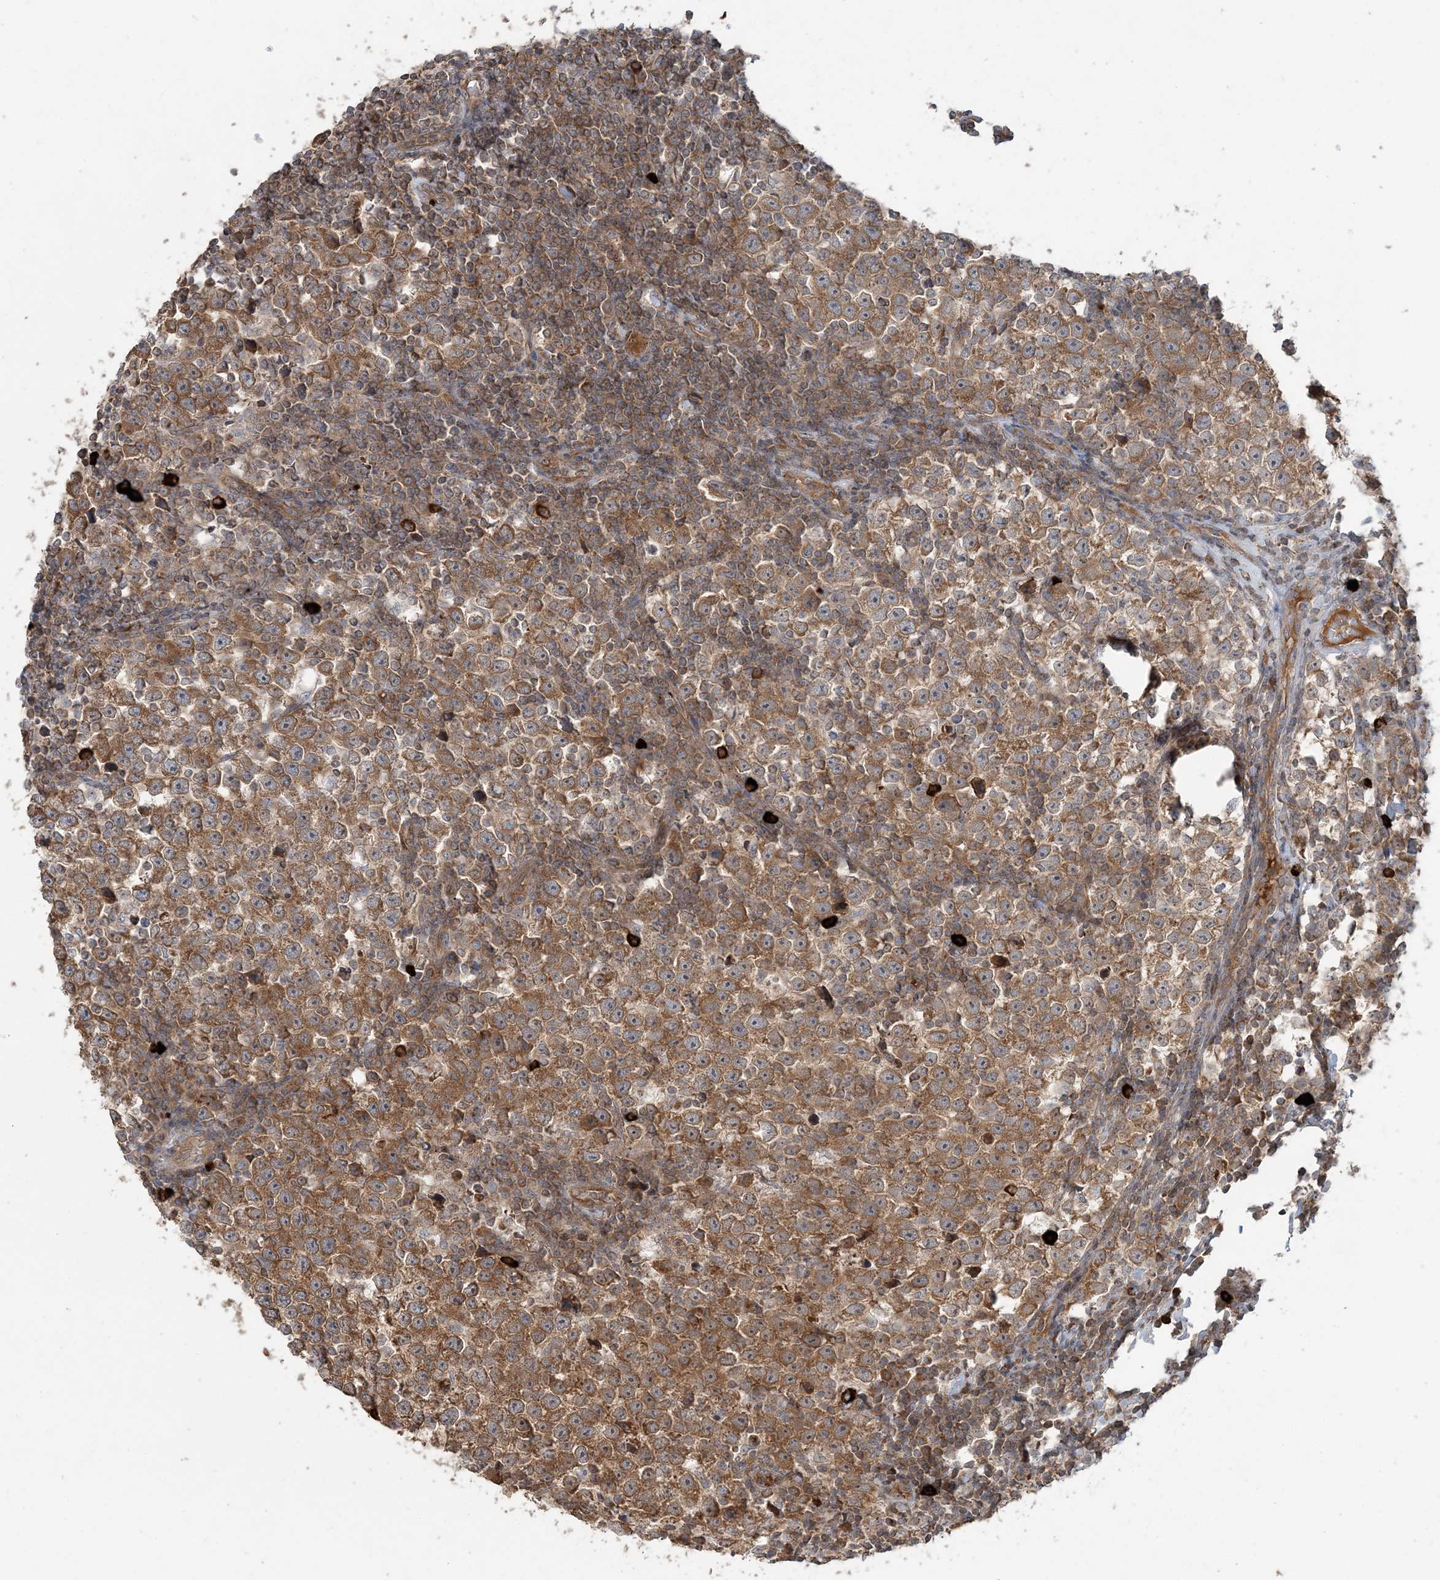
{"staining": {"intensity": "moderate", "quantity": ">75%", "location": "cytoplasmic/membranous"}, "tissue": "testis cancer", "cell_type": "Tumor cells", "image_type": "cancer", "snomed": [{"axis": "morphology", "description": "Normal tissue, NOS"}, {"axis": "morphology", "description": "Seminoma, NOS"}, {"axis": "topography", "description": "Testis"}], "caption": "Immunohistochemical staining of human testis cancer shows moderate cytoplasmic/membranous protein staining in approximately >75% of tumor cells.", "gene": "STIM2", "patient": {"sex": "male", "age": 43}}